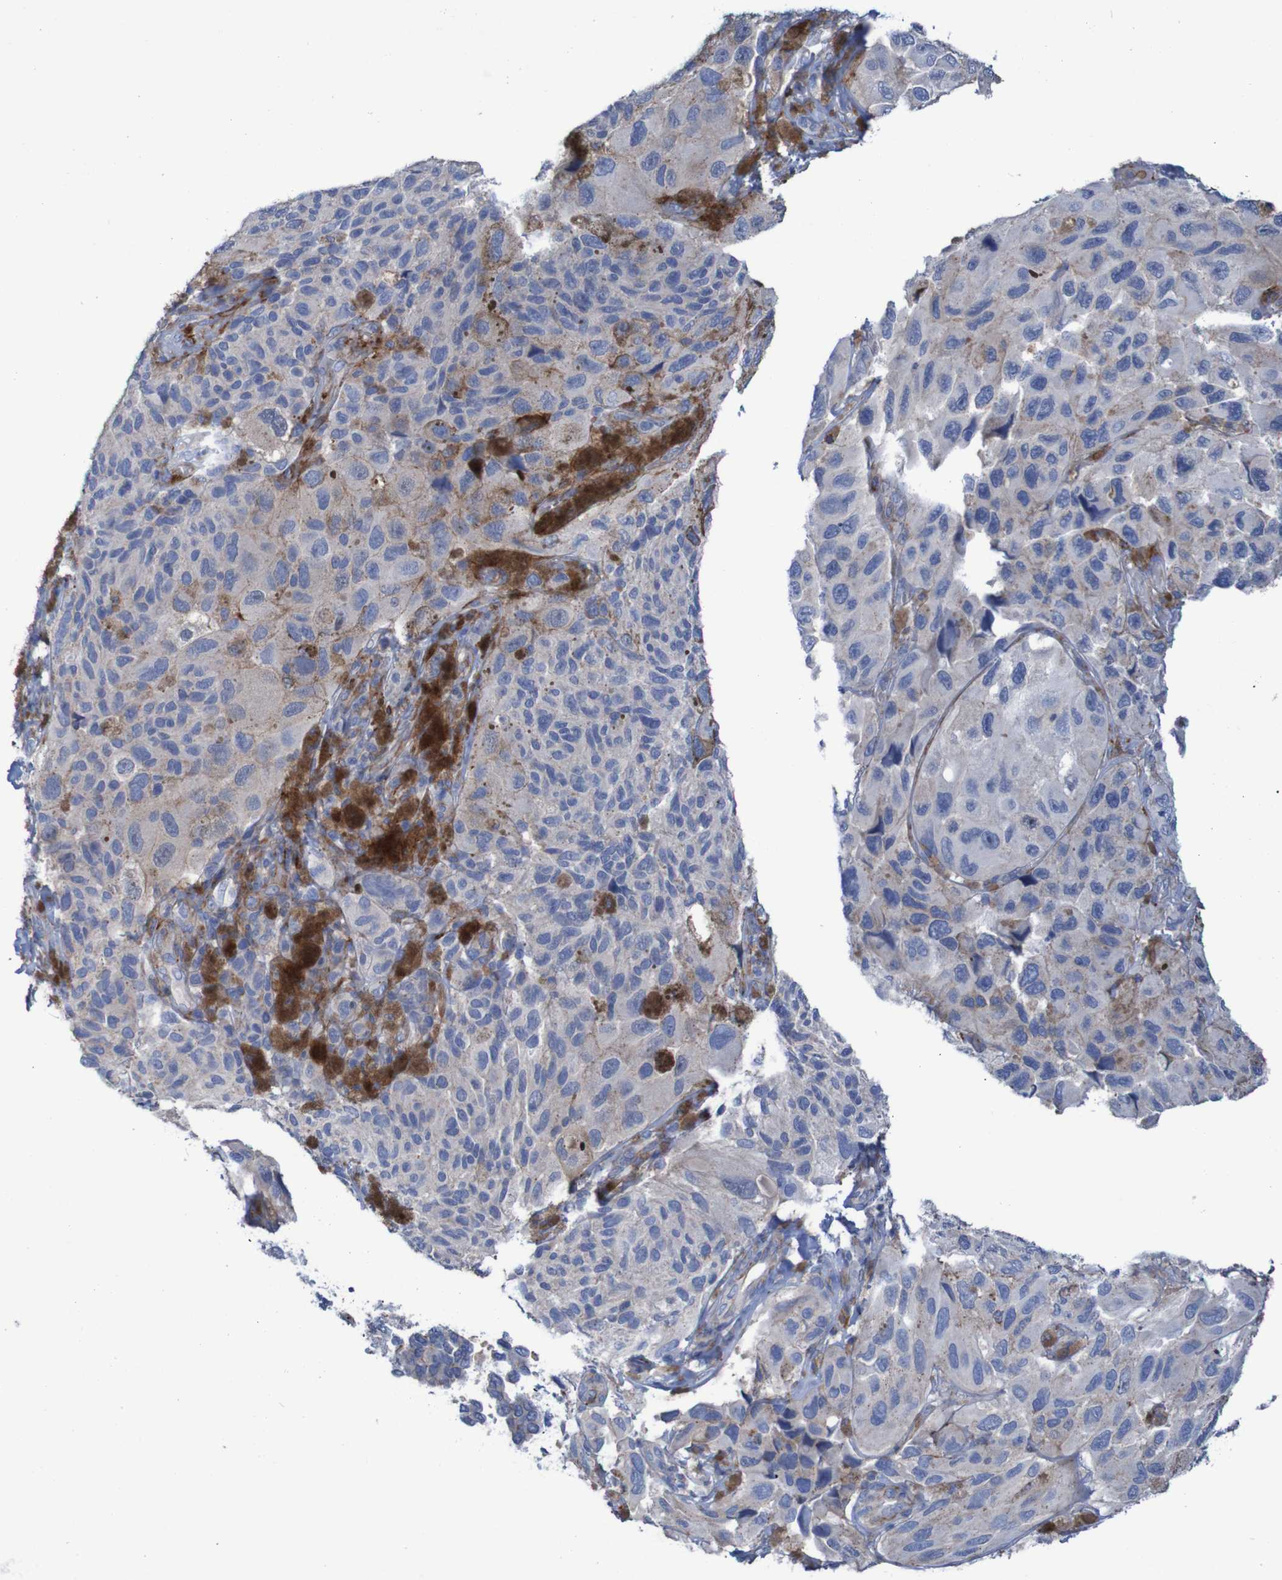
{"staining": {"intensity": "moderate", "quantity": "<25%", "location": "cytoplasmic/membranous"}, "tissue": "melanoma", "cell_type": "Tumor cells", "image_type": "cancer", "snomed": [{"axis": "morphology", "description": "Malignant melanoma, NOS"}, {"axis": "topography", "description": "Skin"}], "caption": "Immunohistochemistry (IHC) (DAB (3,3'-diaminobenzidine)) staining of melanoma shows moderate cytoplasmic/membranous protein expression in approximately <25% of tumor cells. (DAB = brown stain, brightfield microscopy at high magnification).", "gene": "RNF182", "patient": {"sex": "female", "age": 73}}